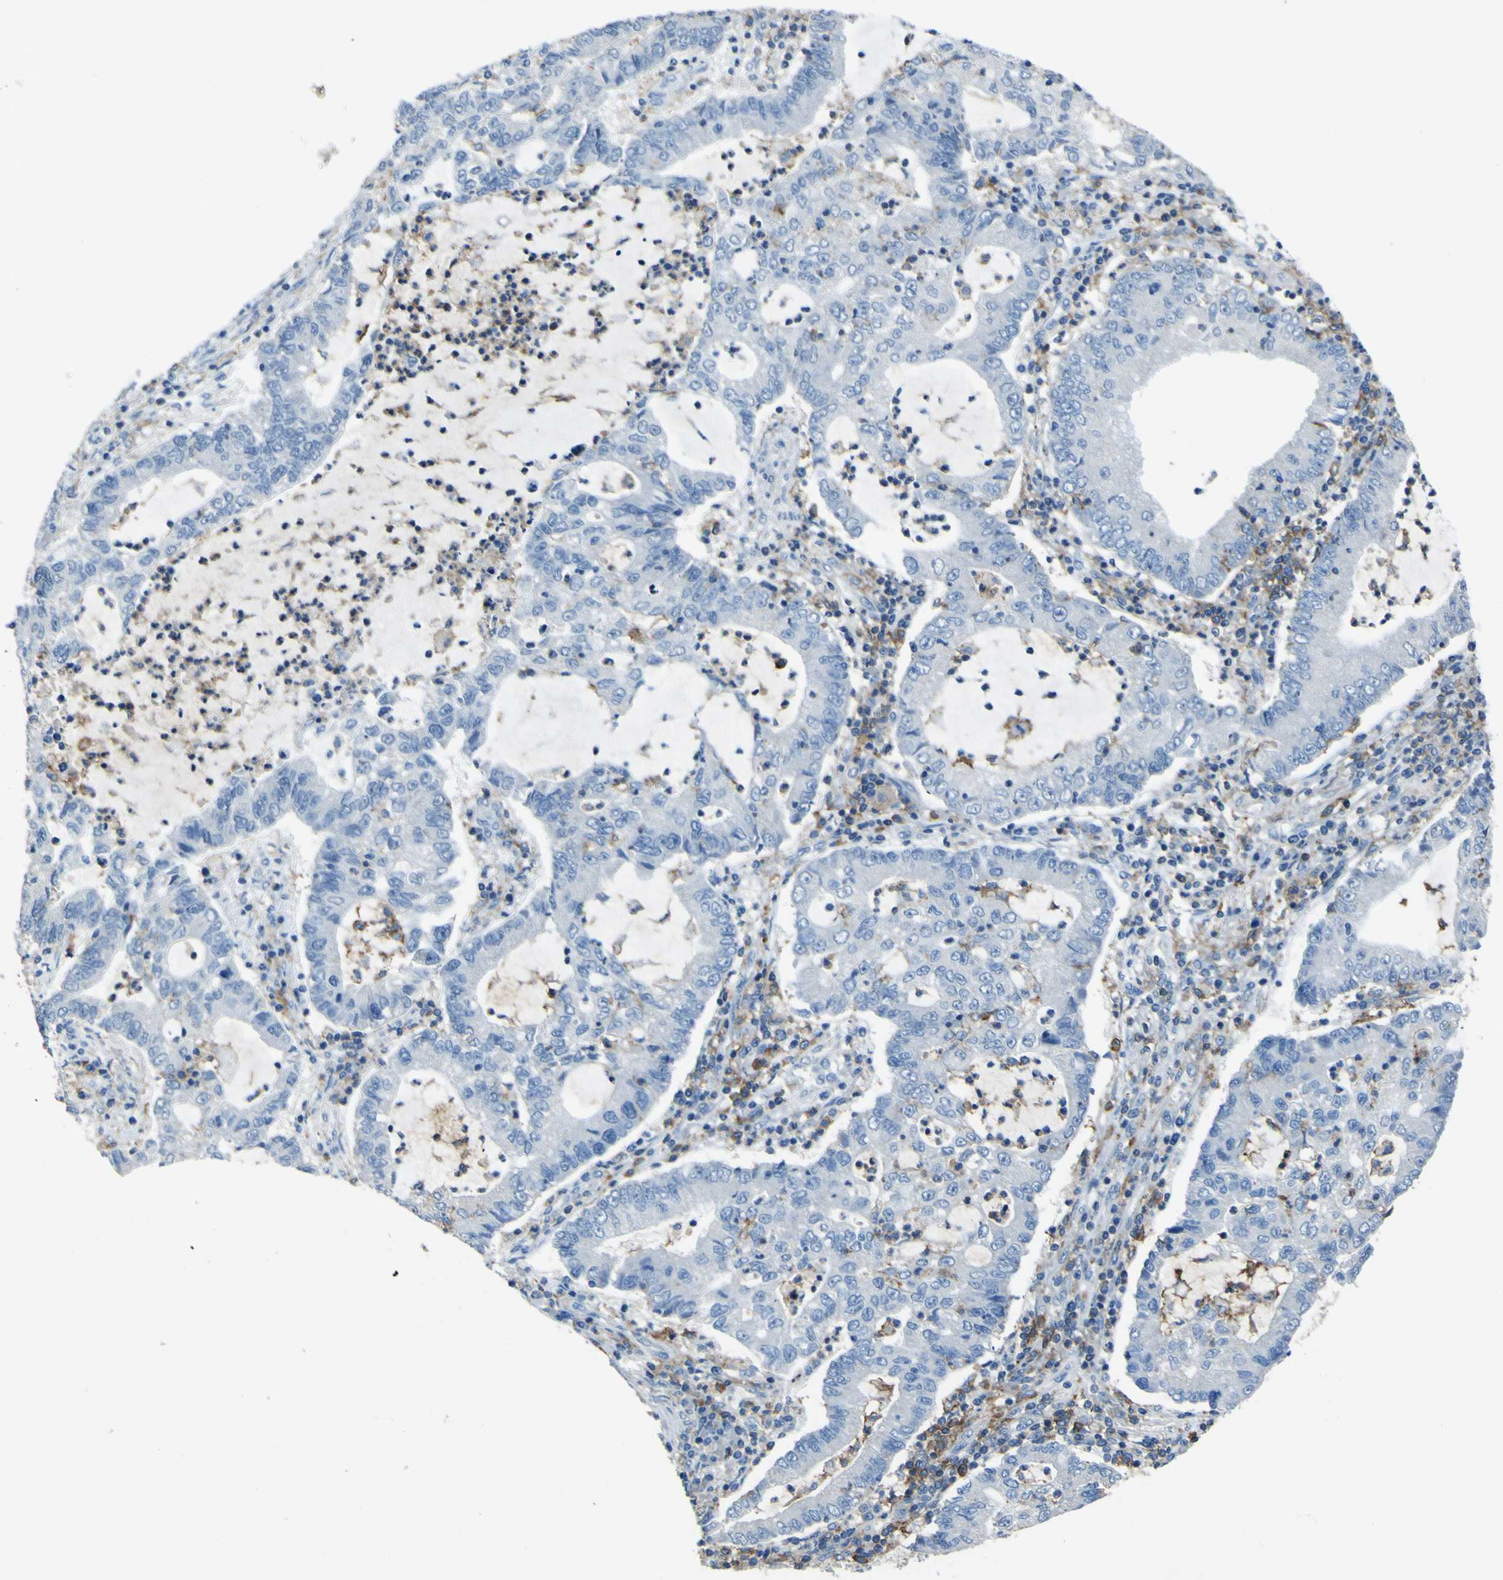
{"staining": {"intensity": "negative", "quantity": "none", "location": "none"}, "tissue": "lung cancer", "cell_type": "Tumor cells", "image_type": "cancer", "snomed": [{"axis": "morphology", "description": "Adenocarcinoma, NOS"}, {"axis": "topography", "description": "Lung"}], "caption": "High magnification brightfield microscopy of lung cancer stained with DAB (3,3'-diaminobenzidine) (brown) and counterstained with hematoxylin (blue): tumor cells show no significant staining.", "gene": "LAIR1", "patient": {"sex": "female", "age": 51}}